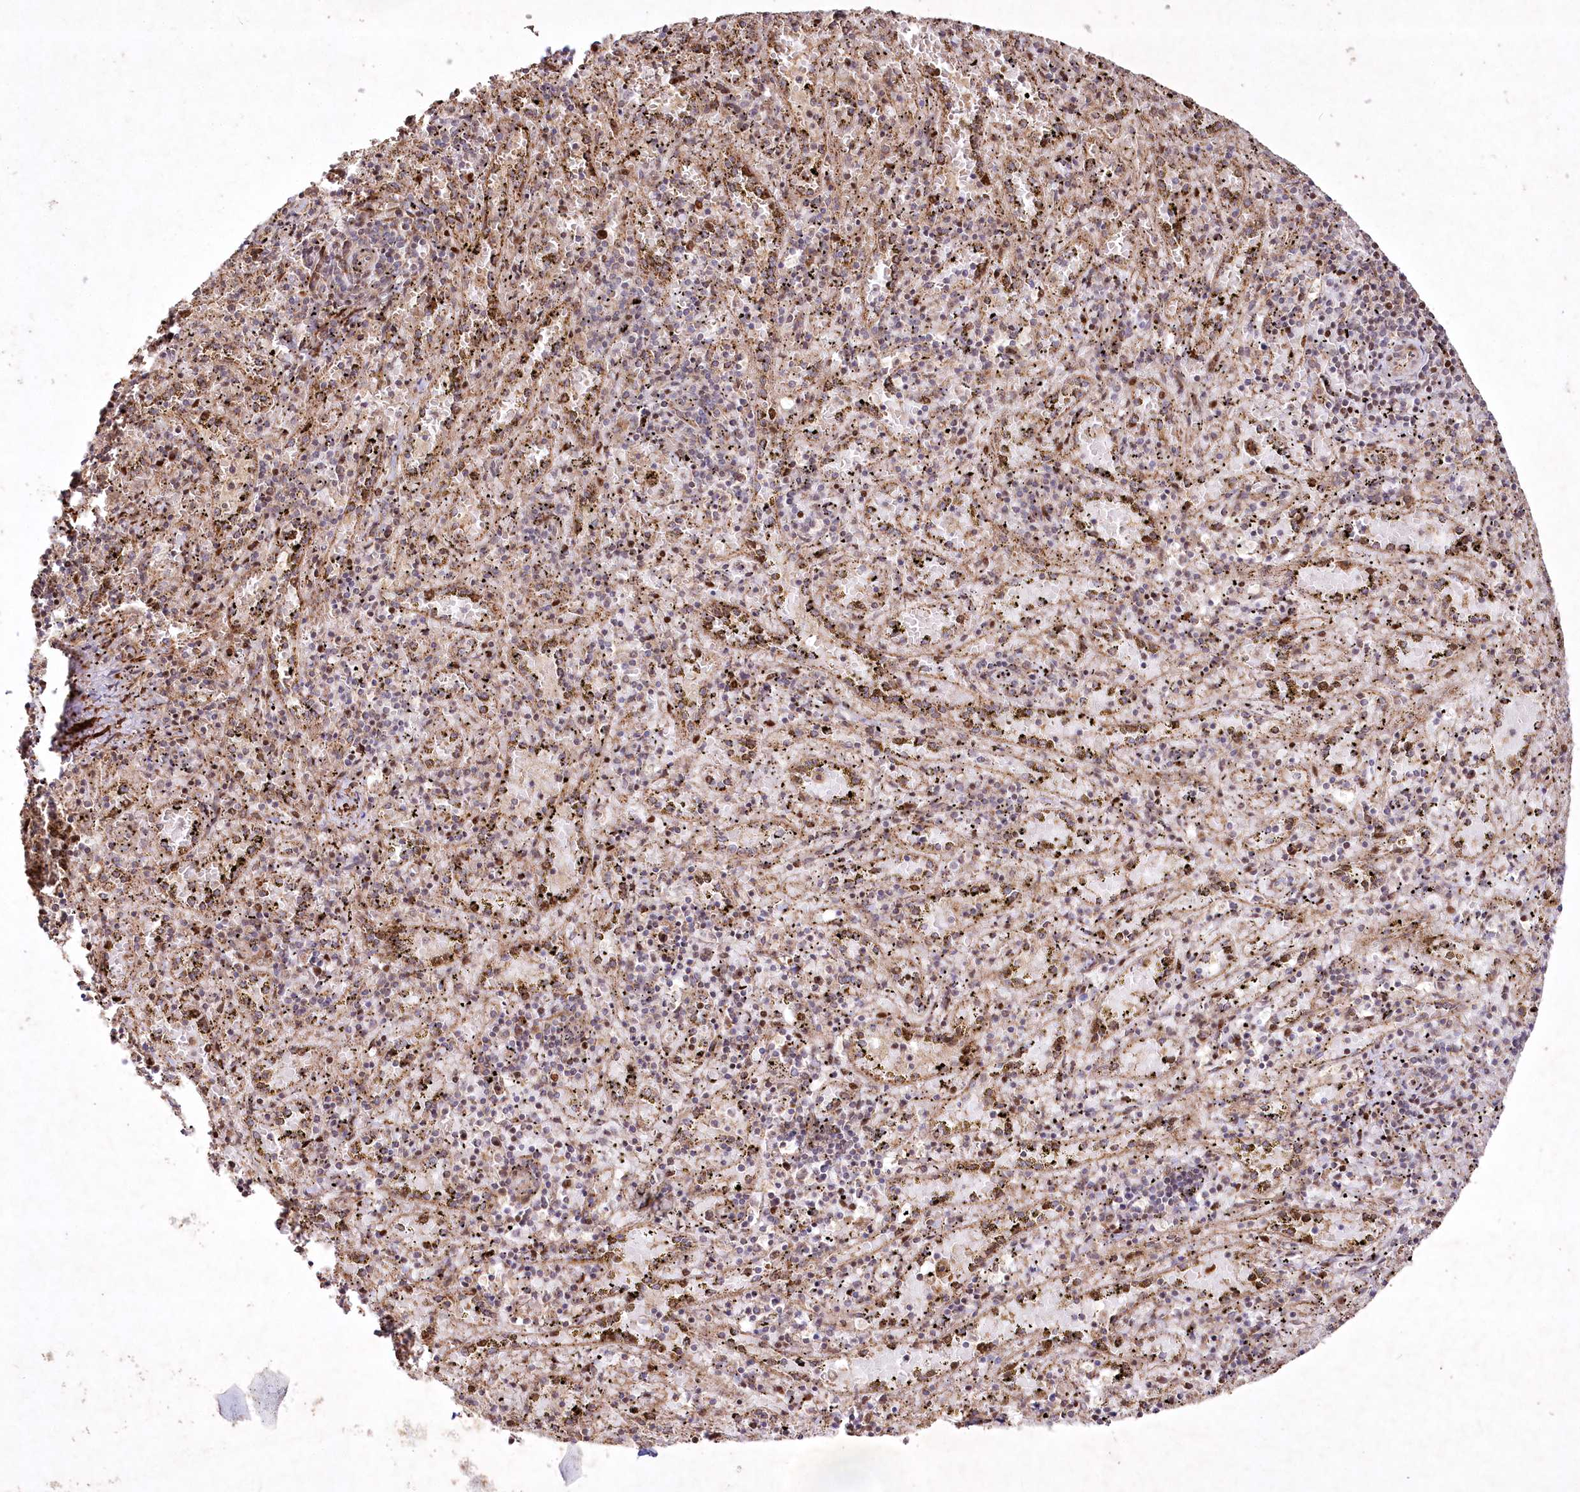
{"staining": {"intensity": "moderate", "quantity": "25%-75%", "location": "cytoplasmic/membranous,nuclear"}, "tissue": "spleen", "cell_type": "Cells in red pulp", "image_type": "normal", "snomed": [{"axis": "morphology", "description": "Normal tissue, NOS"}, {"axis": "topography", "description": "Spleen"}], "caption": "Unremarkable spleen was stained to show a protein in brown. There is medium levels of moderate cytoplasmic/membranous,nuclear positivity in about 25%-75% of cells in red pulp.", "gene": "PSTK", "patient": {"sex": "male", "age": 11}}